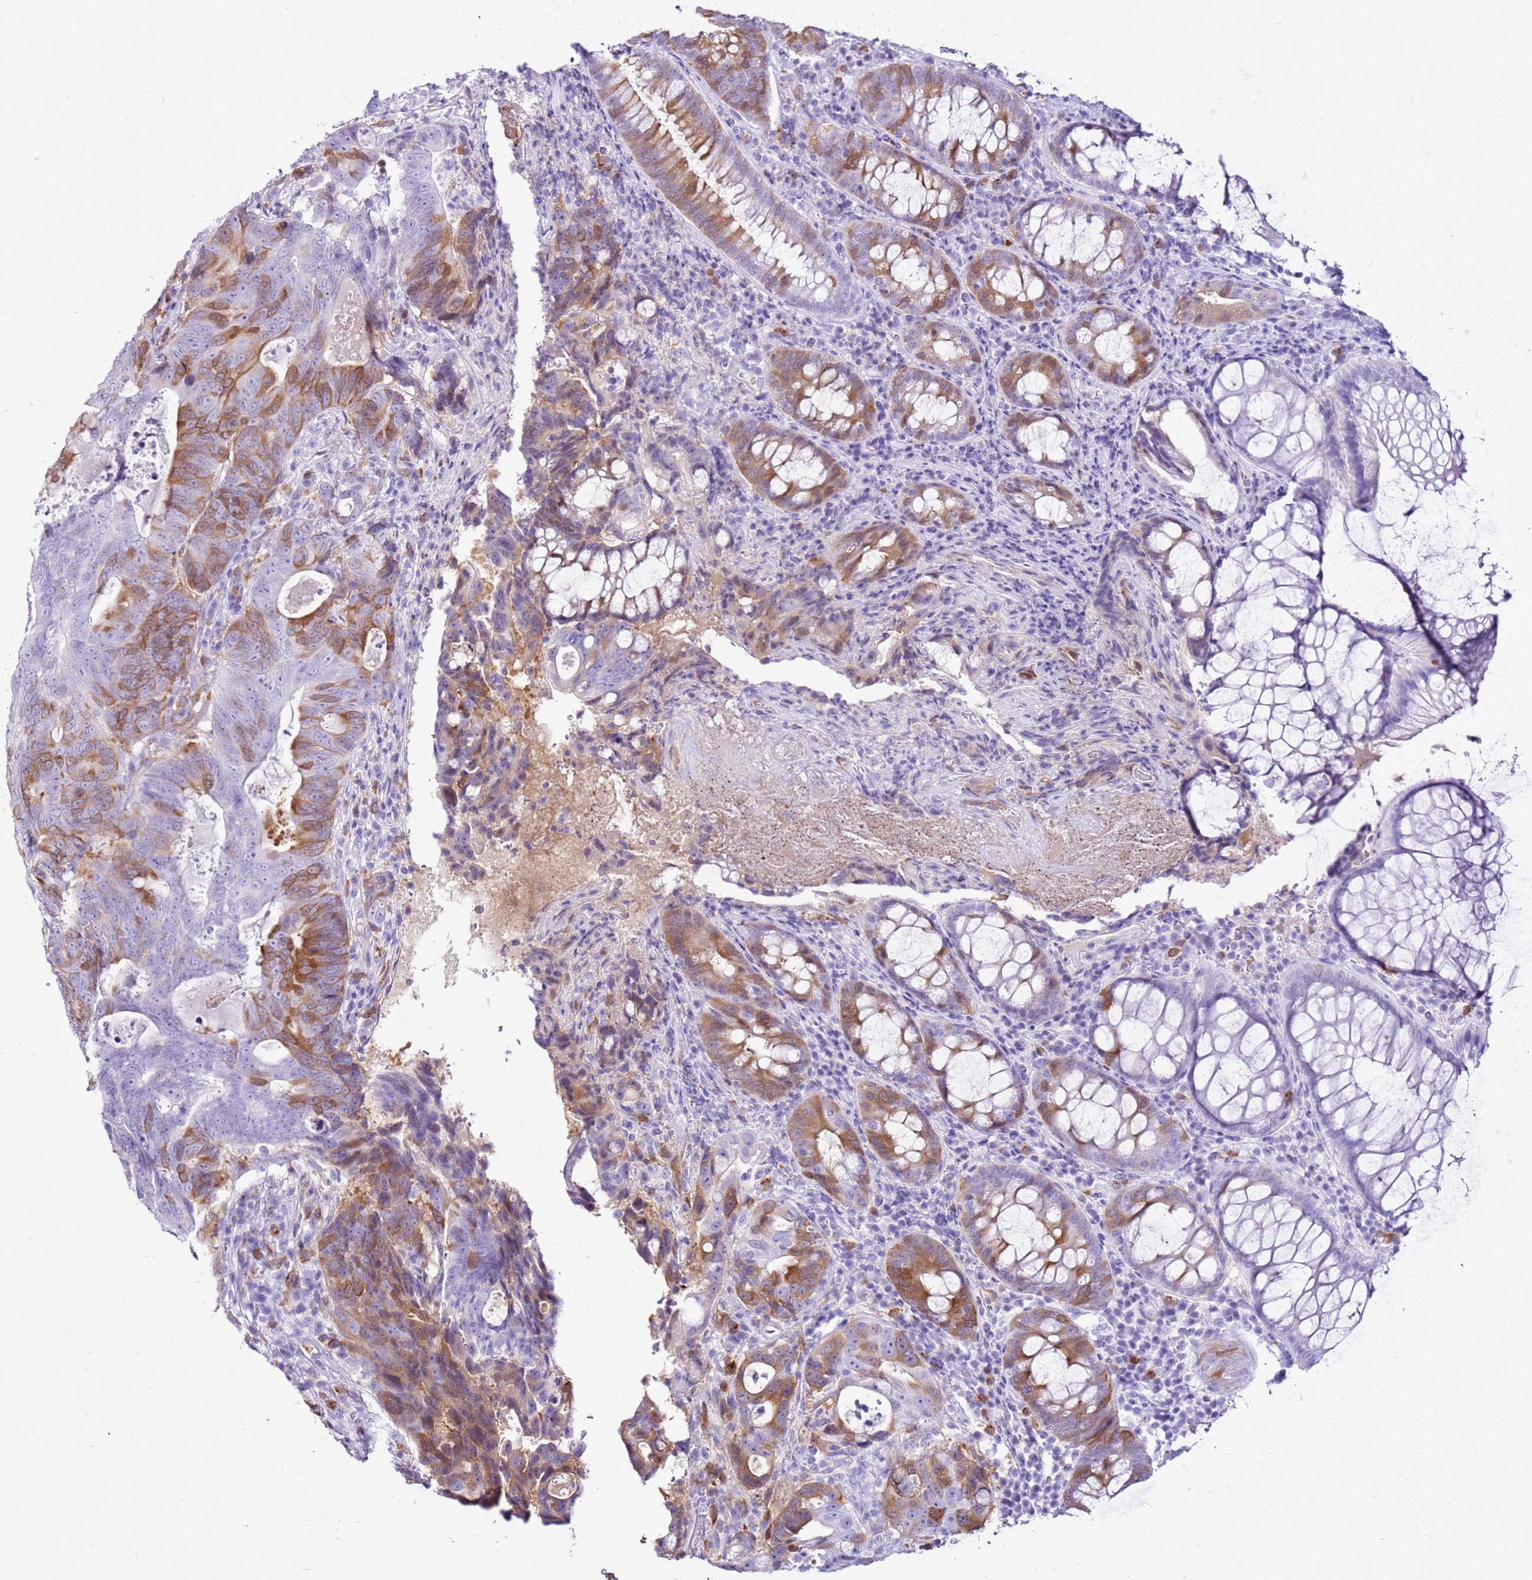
{"staining": {"intensity": "moderate", "quantity": "25%-75%", "location": "cytoplasmic/membranous"}, "tissue": "colorectal cancer", "cell_type": "Tumor cells", "image_type": "cancer", "snomed": [{"axis": "morphology", "description": "Adenocarcinoma, NOS"}, {"axis": "topography", "description": "Colon"}], "caption": "Immunohistochemistry (IHC) micrograph of neoplastic tissue: colorectal adenocarcinoma stained using immunohistochemistry (IHC) exhibits medium levels of moderate protein expression localized specifically in the cytoplasmic/membranous of tumor cells, appearing as a cytoplasmic/membranous brown color.", "gene": "SPC25", "patient": {"sex": "female", "age": 82}}